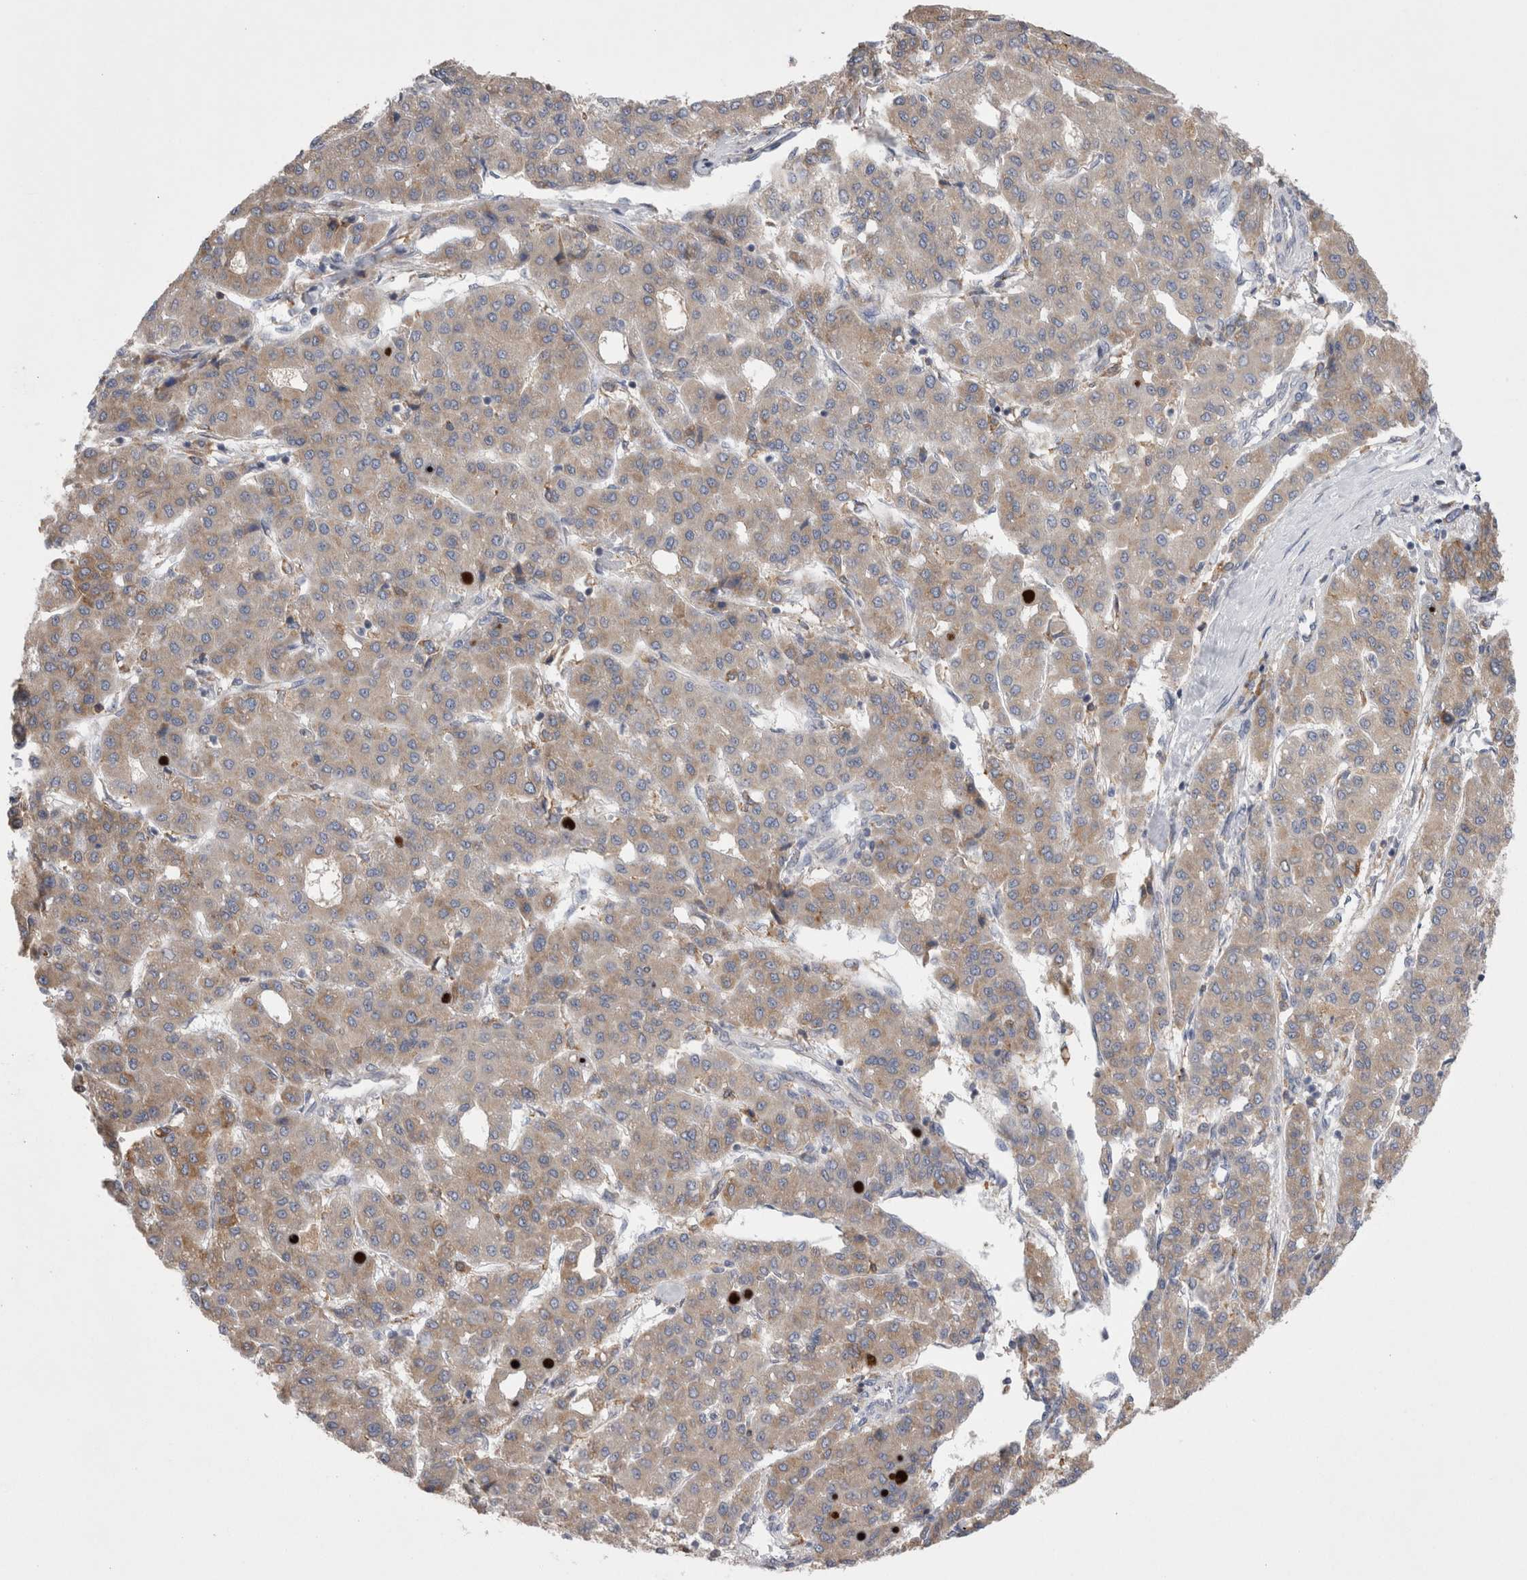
{"staining": {"intensity": "moderate", "quantity": "25%-75%", "location": "cytoplasmic/membranous"}, "tissue": "liver cancer", "cell_type": "Tumor cells", "image_type": "cancer", "snomed": [{"axis": "morphology", "description": "Carcinoma, Hepatocellular, NOS"}, {"axis": "topography", "description": "Liver"}], "caption": "Tumor cells demonstrate moderate cytoplasmic/membranous expression in approximately 25%-75% of cells in hepatocellular carcinoma (liver).", "gene": "ZNF341", "patient": {"sex": "male", "age": 65}}